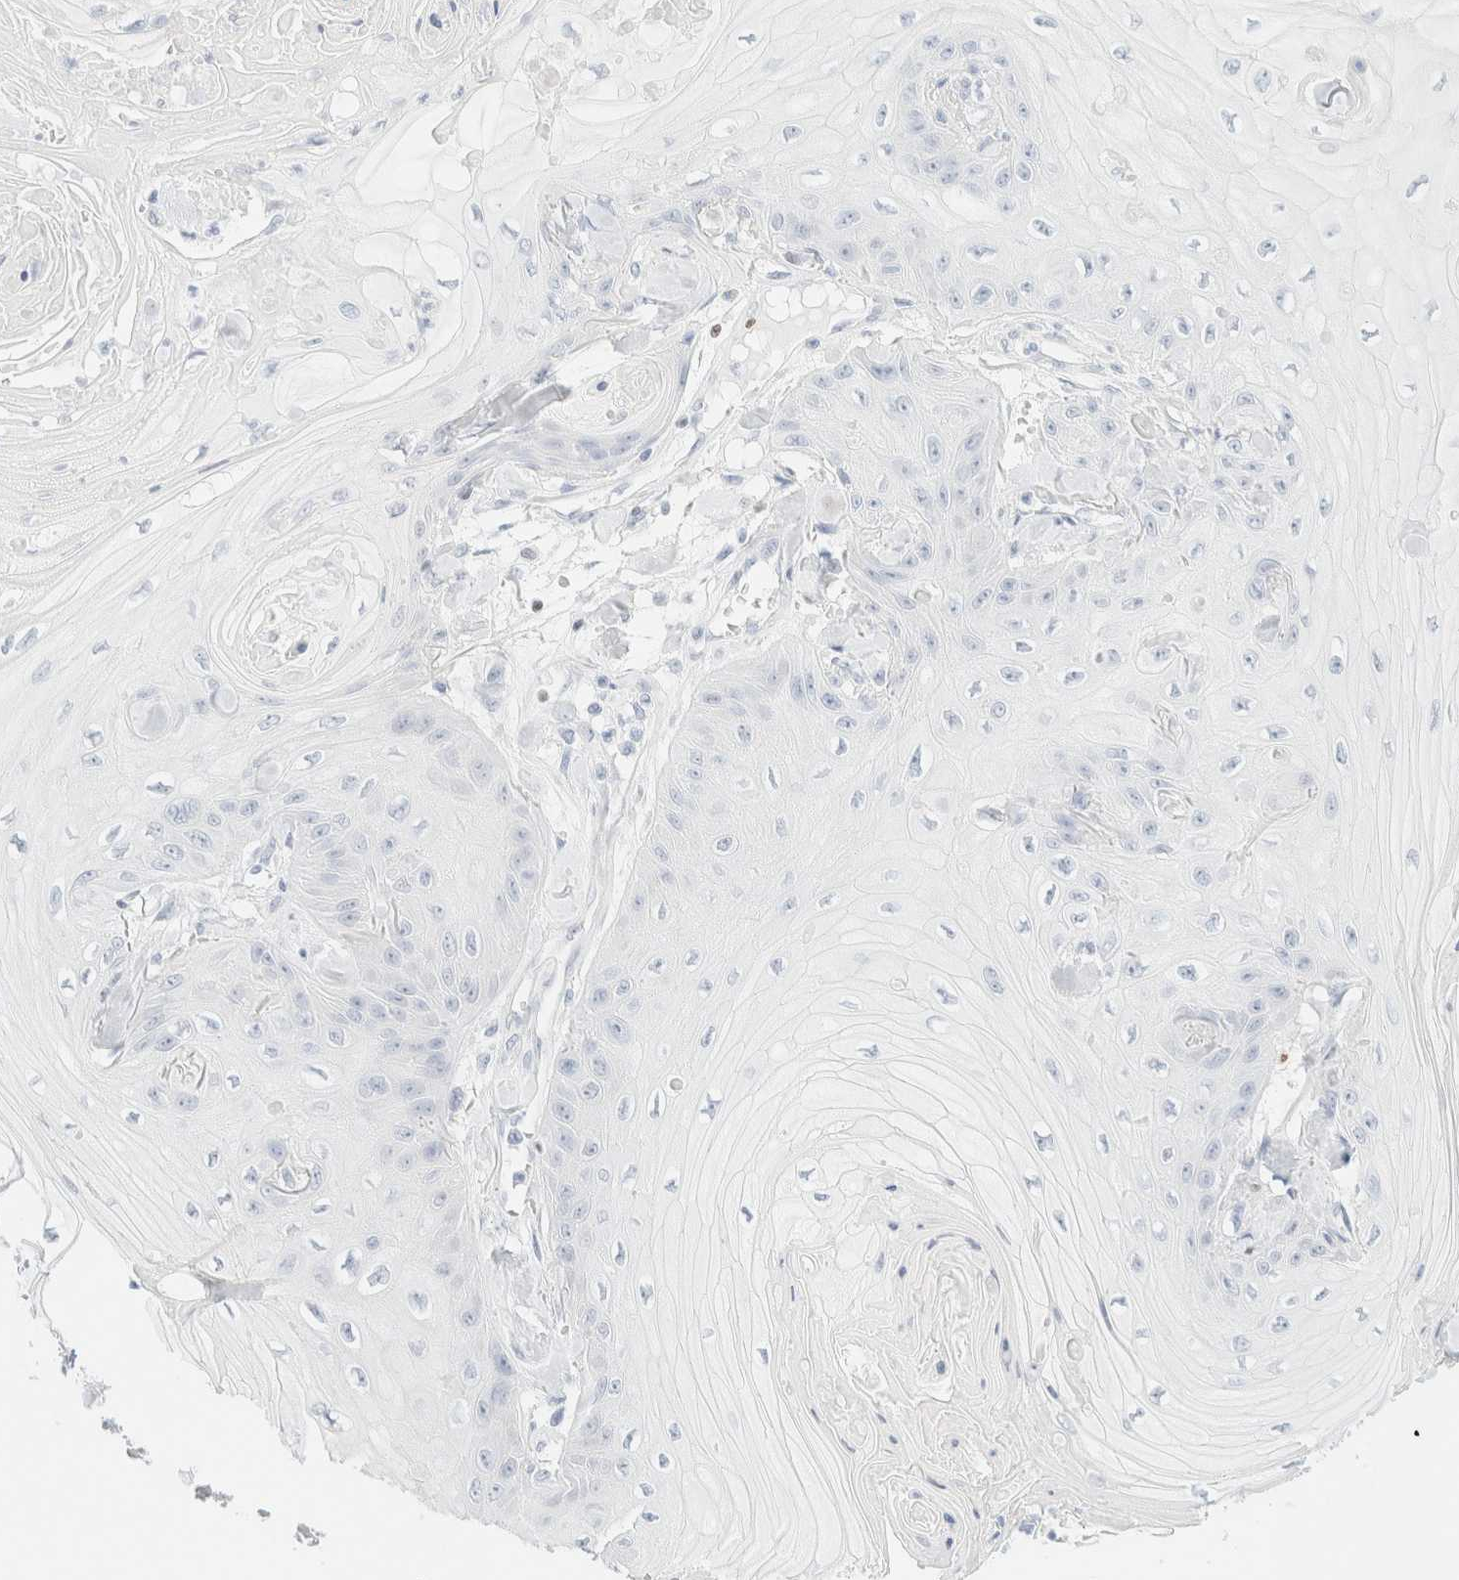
{"staining": {"intensity": "negative", "quantity": "none", "location": "none"}, "tissue": "skin cancer", "cell_type": "Tumor cells", "image_type": "cancer", "snomed": [{"axis": "morphology", "description": "Squamous cell carcinoma, NOS"}, {"axis": "topography", "description": "Skin"}], "caption": "High power microscopy histopathology image of an IHC micrograph of squamous cell carcinoma (skin), revealing no significant positivity in tumor cells. Nuclei are stained in blue.", "gene": "IKZF3", "patient": {"sex": "male", "age": 74}}